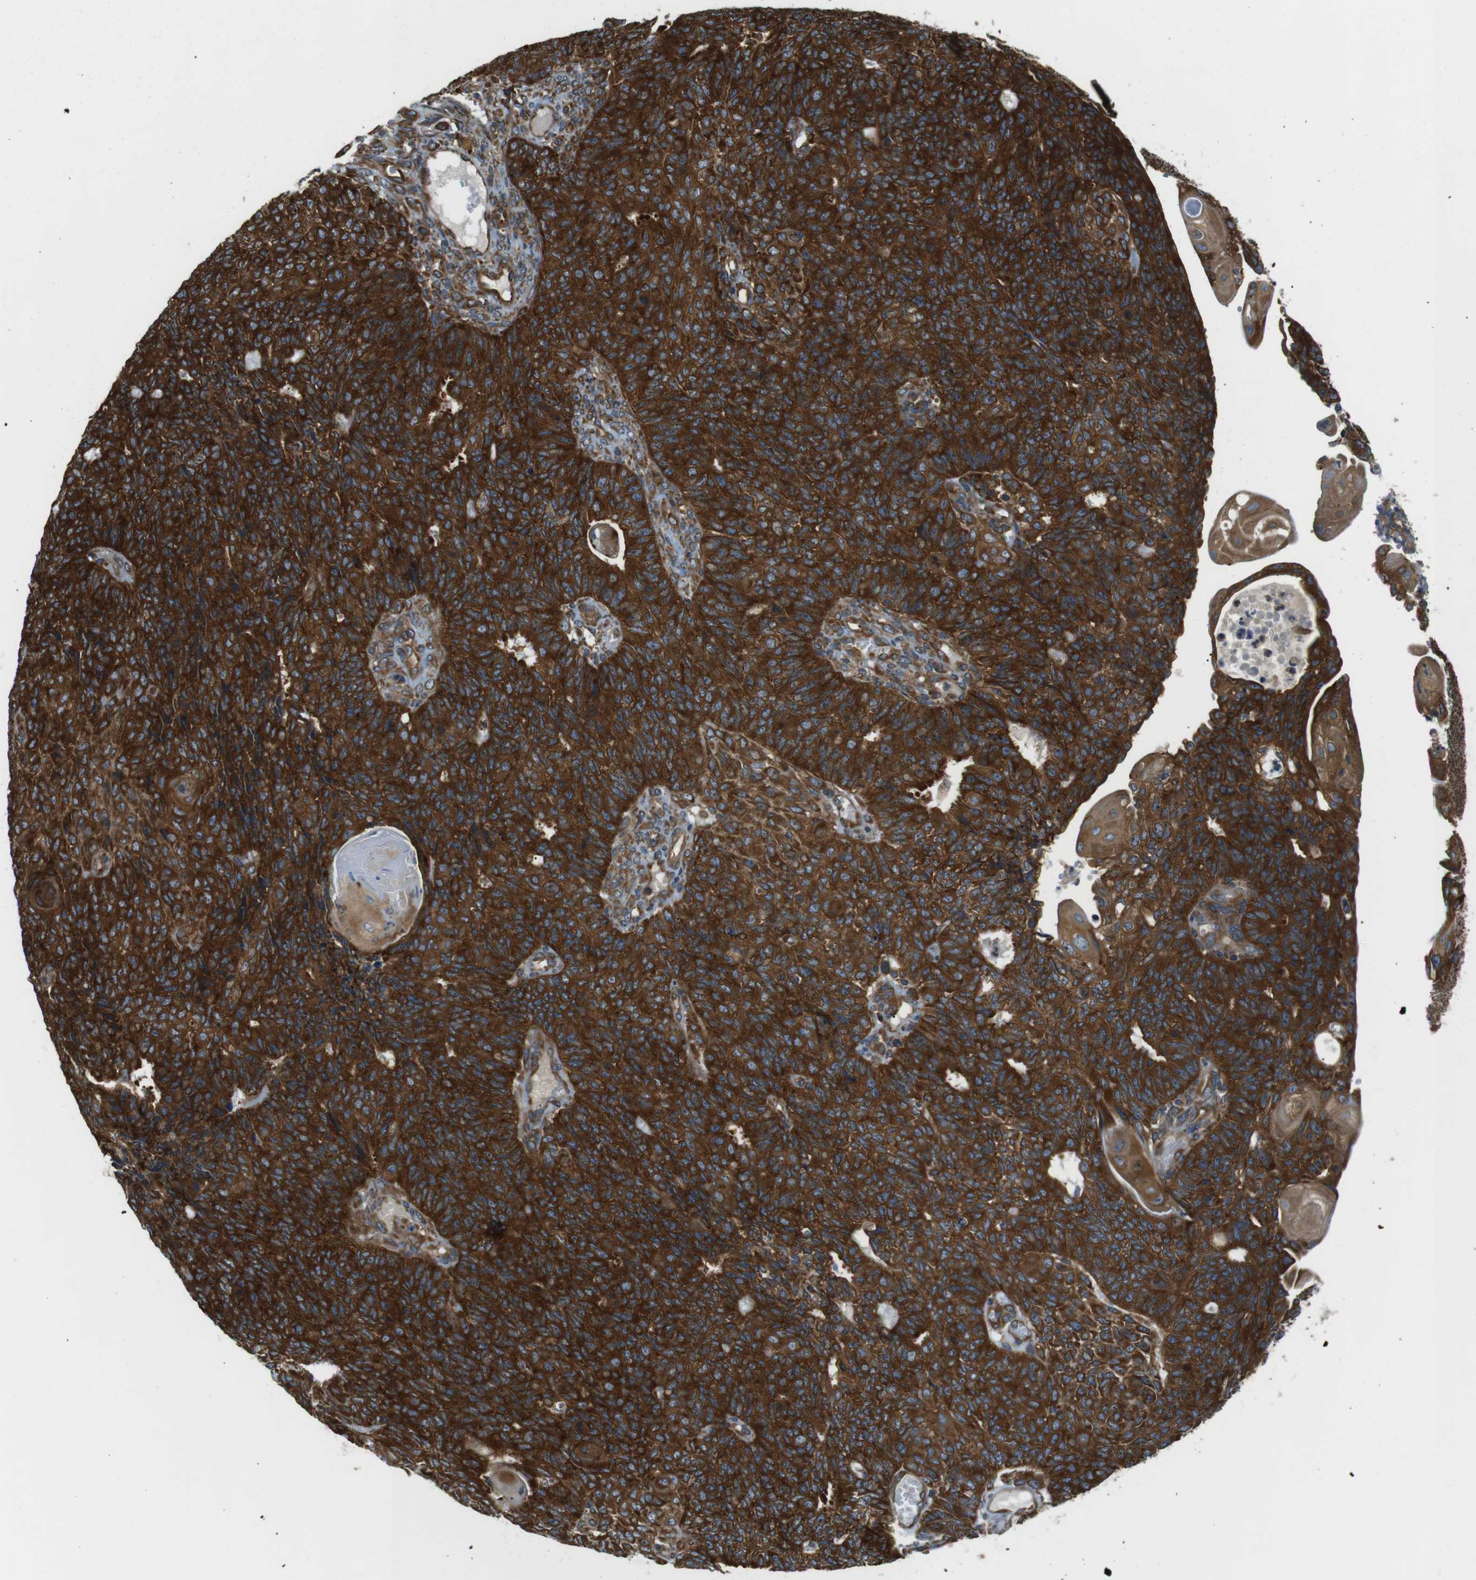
{"staining": {"intensity": "strong", "quantity": ">75%", "location": "cytoplasmic/membranous"}, "tissue": "endometrial cancer", "cell_type": "Tumor cells", "image_type": "cancer", "snomed": [{"axis": "morphology", "description": "Adenocarcinoma, NOS"}, {"axis": "topography", "description": "Endometrium"}], "caption": "This is a micrograph of IHC staining of endometrial cancer (adenocarcinoma), which shows strong positivity in the cytoplasmic/membranous of tumor cells.", "gene": "TSC1", "patient": {"sex": "female", "age": 32}}